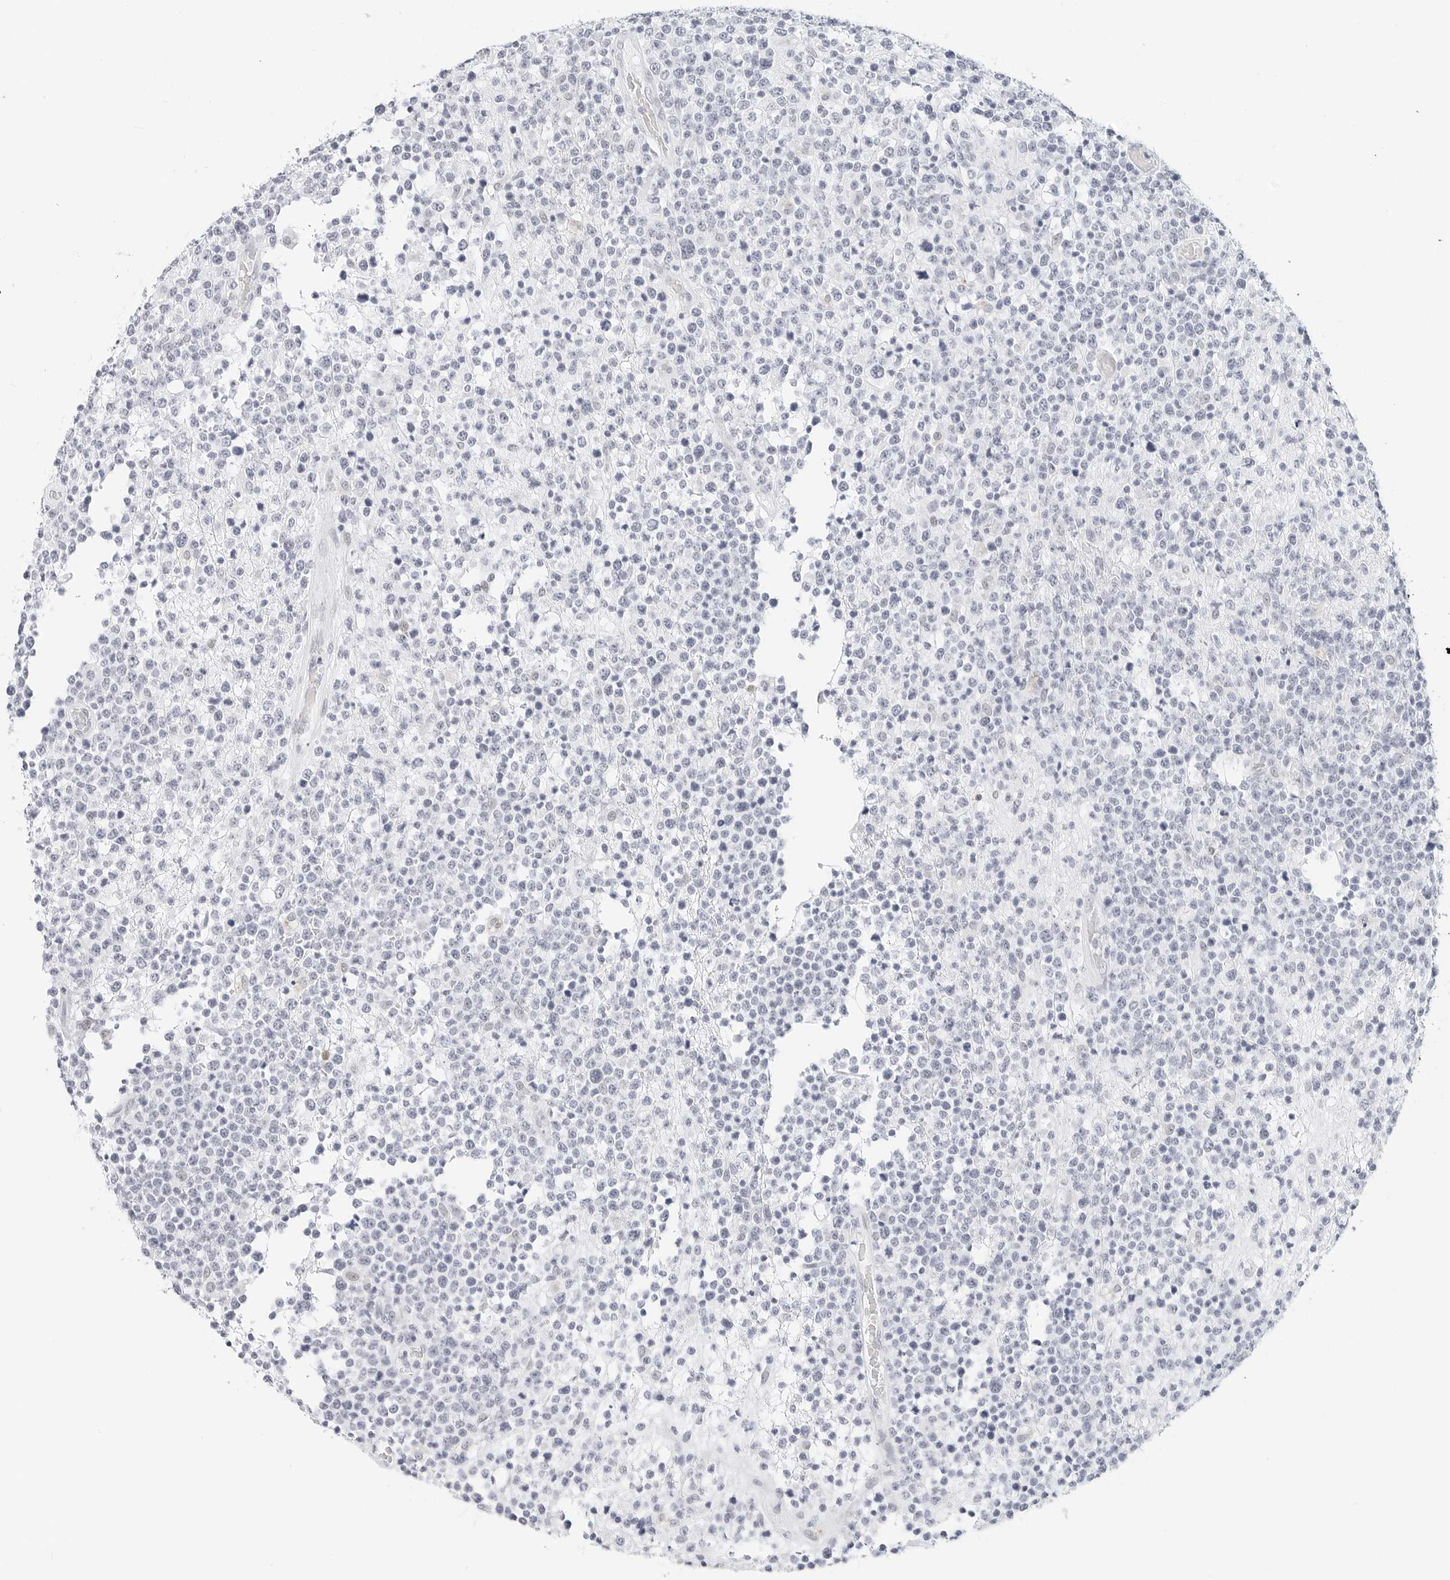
{"staining": {"intensity": "negative", "quantity": "none", "location": "none"}, "tissue": "lymphoma", "cell_type": "Tumor cells", "image_type": "cancer", "snomed": [{"axis": "morphology", "description": "Malignant lymphoma, non-Hodgkin's type, High grade"}, {"axis": "topography", "description": "Colon"}], "caption": "A micrograph of human lymphoma is negative for staining in tumor cells.", "gene": "CD22", "patient": {"sex": "female", "age": 53}}